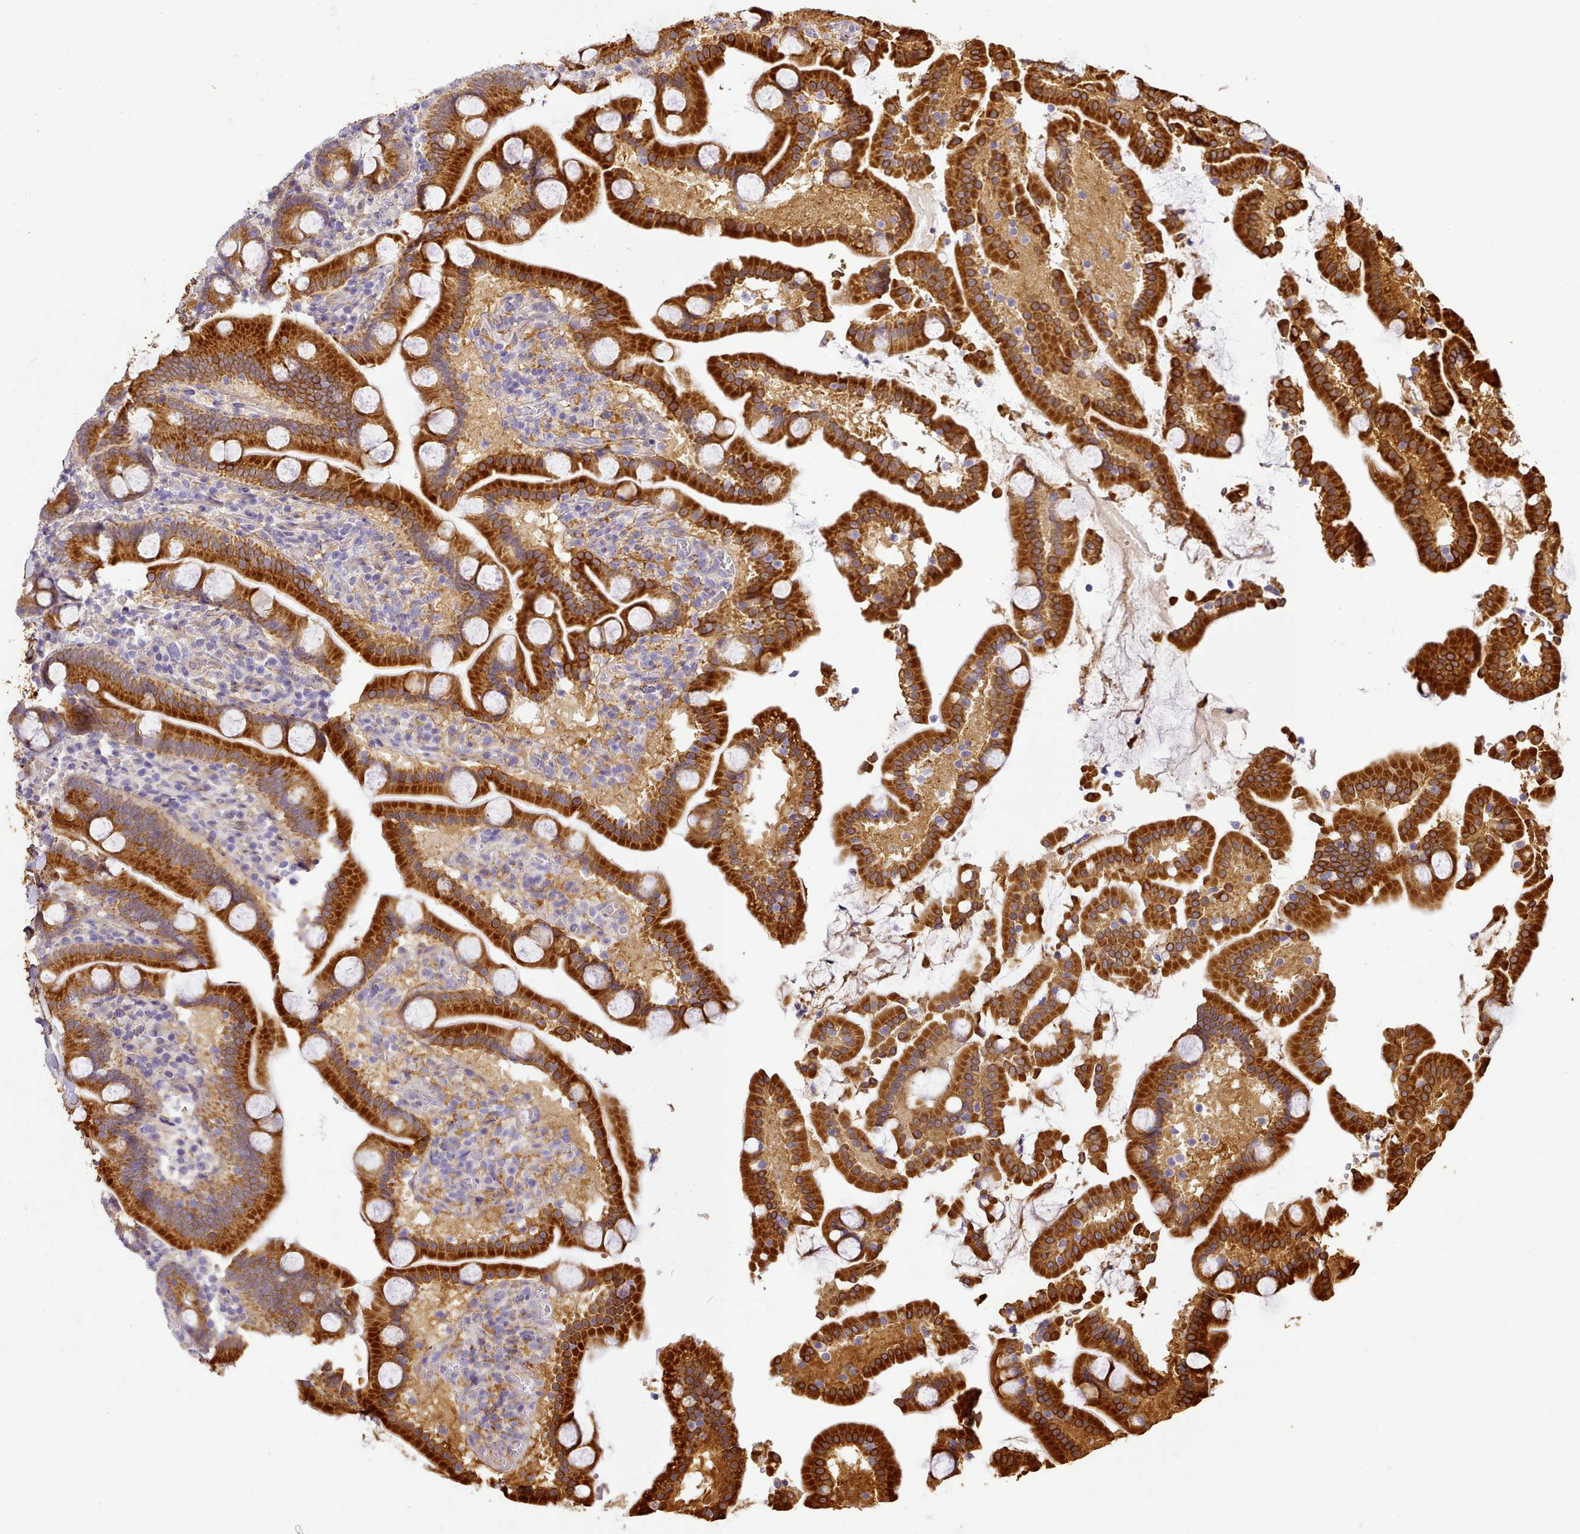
{"staining": {"intensity": "strong", "quantity": ">75%", "location": "cytoplasmic/membranous"}, "tissue": "duodenum", "cell_type": "Glandular cells", "image_type": "normal", "snomed": [{"axis": "morphology", "description": "Normal tissue, NOS"}, {"axis": "topography", "description": "Duodenum"}], "caption": "Immunohistochemistry staining of unremarkable duodenum, which displays high levels of strong cytoplasmic/membranous staining in approximately >75% of glandular cells indicating strong cytoplasmic/membranous protein staining. The staining was performed using DAB (3,3'-diaminobenzidine) (brown) for protein detection and nuclei were counterstained in hematoxylin (blue).", "gene": "NBPF10", "patient": {"sex": "male", "age": 55}}